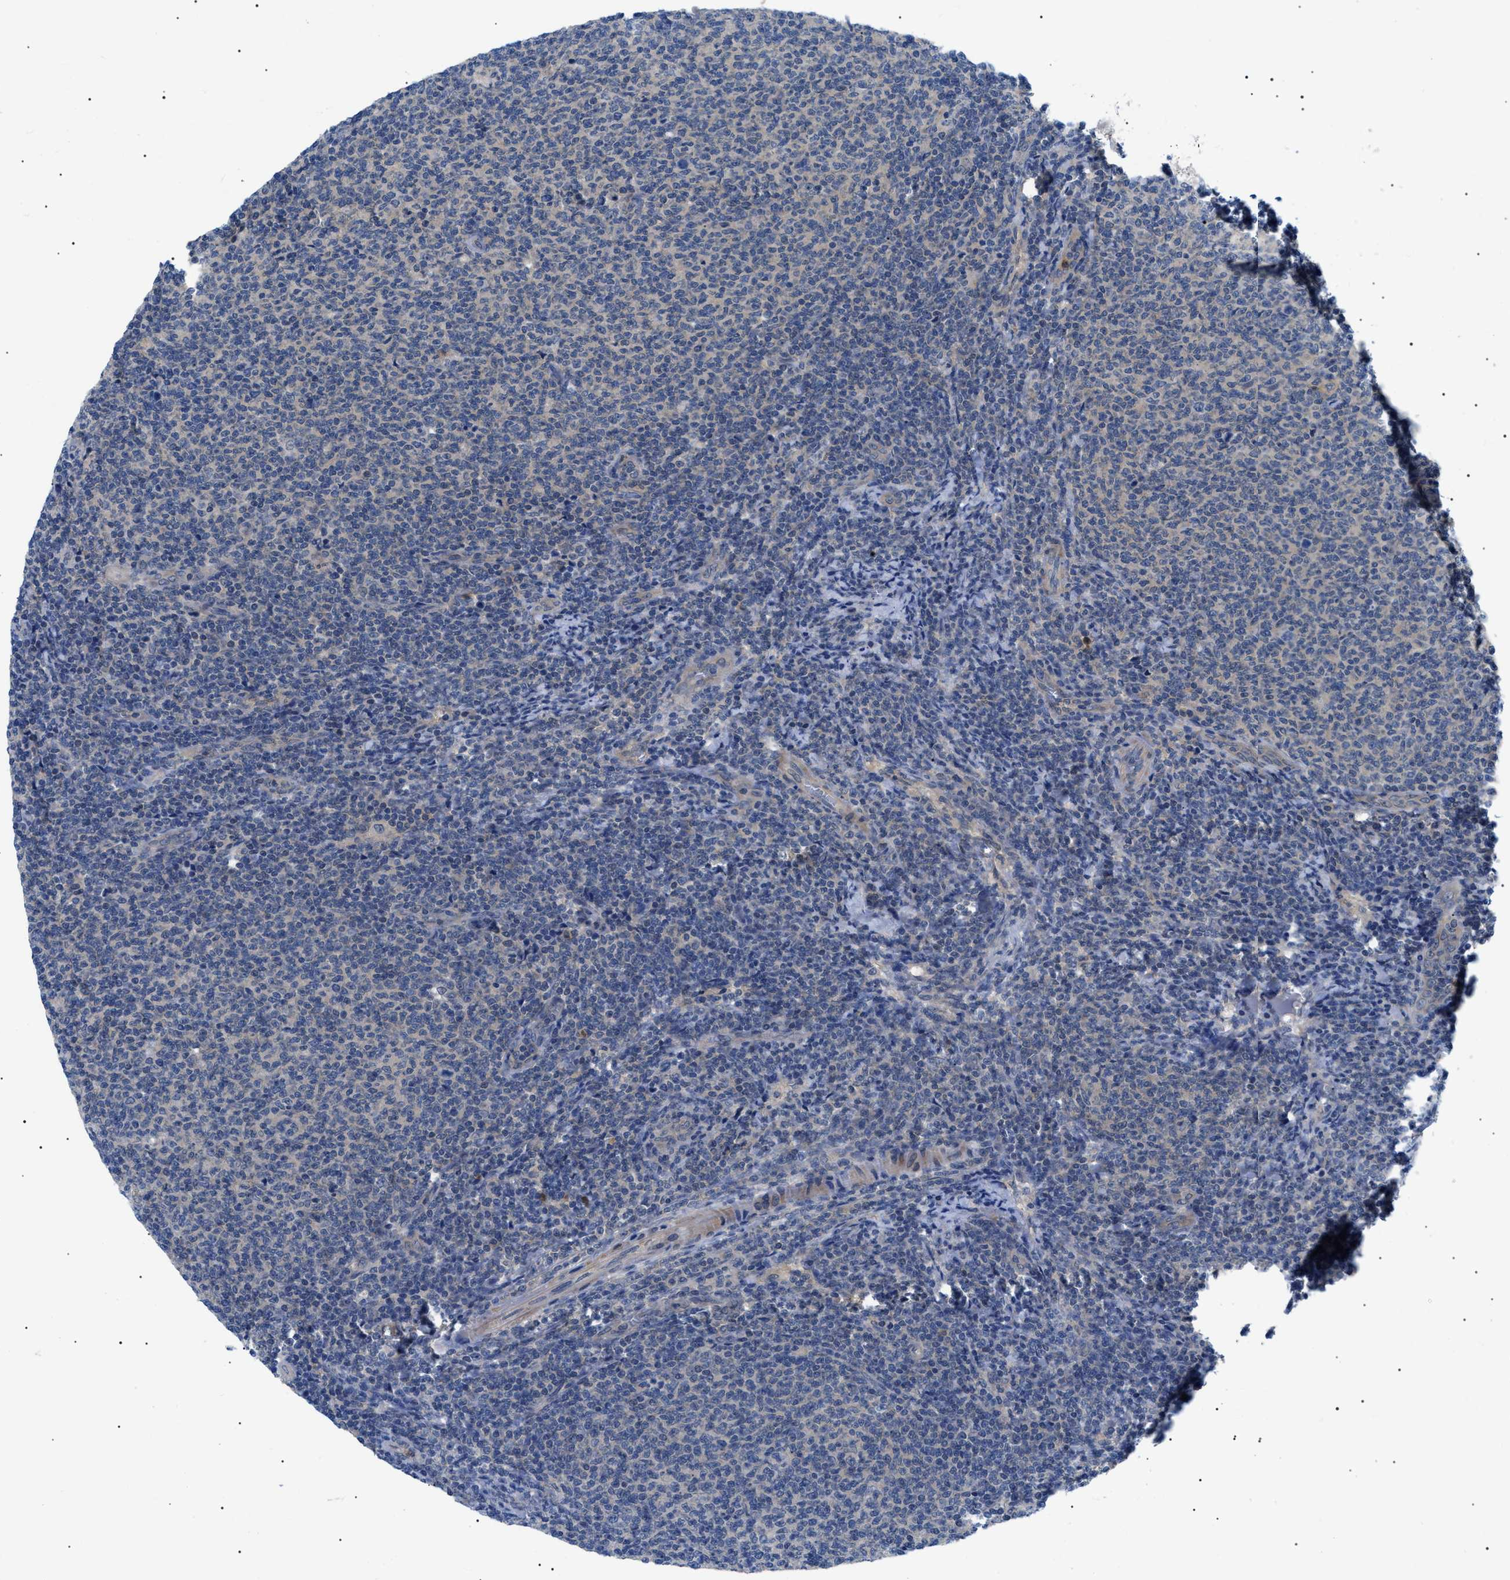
{"staining": {"intensity": "weak", "quantity": "25%-75%", "location": "cytoplasmic/membranous"}, "tissue": "lymphoma", "cell_type": "Tumor cells", "image_type": "cancer", "snomed": [{"axis": "morphology", "description": "Malignant lymphoma, non-Hodgkin's type, Low grade"}, {"axis": "topography", "description": "Lymph node"}], "caption": "The photomicrograph exhibits staining of malignant lymphoma, non-Hodgkin's type (low-grade), revealing weak cytoplasmic/membranous protein staining (brown color) within tumor cells.", "gene": "RIPK1", "patient": {"sex": "male", "age": 66}}